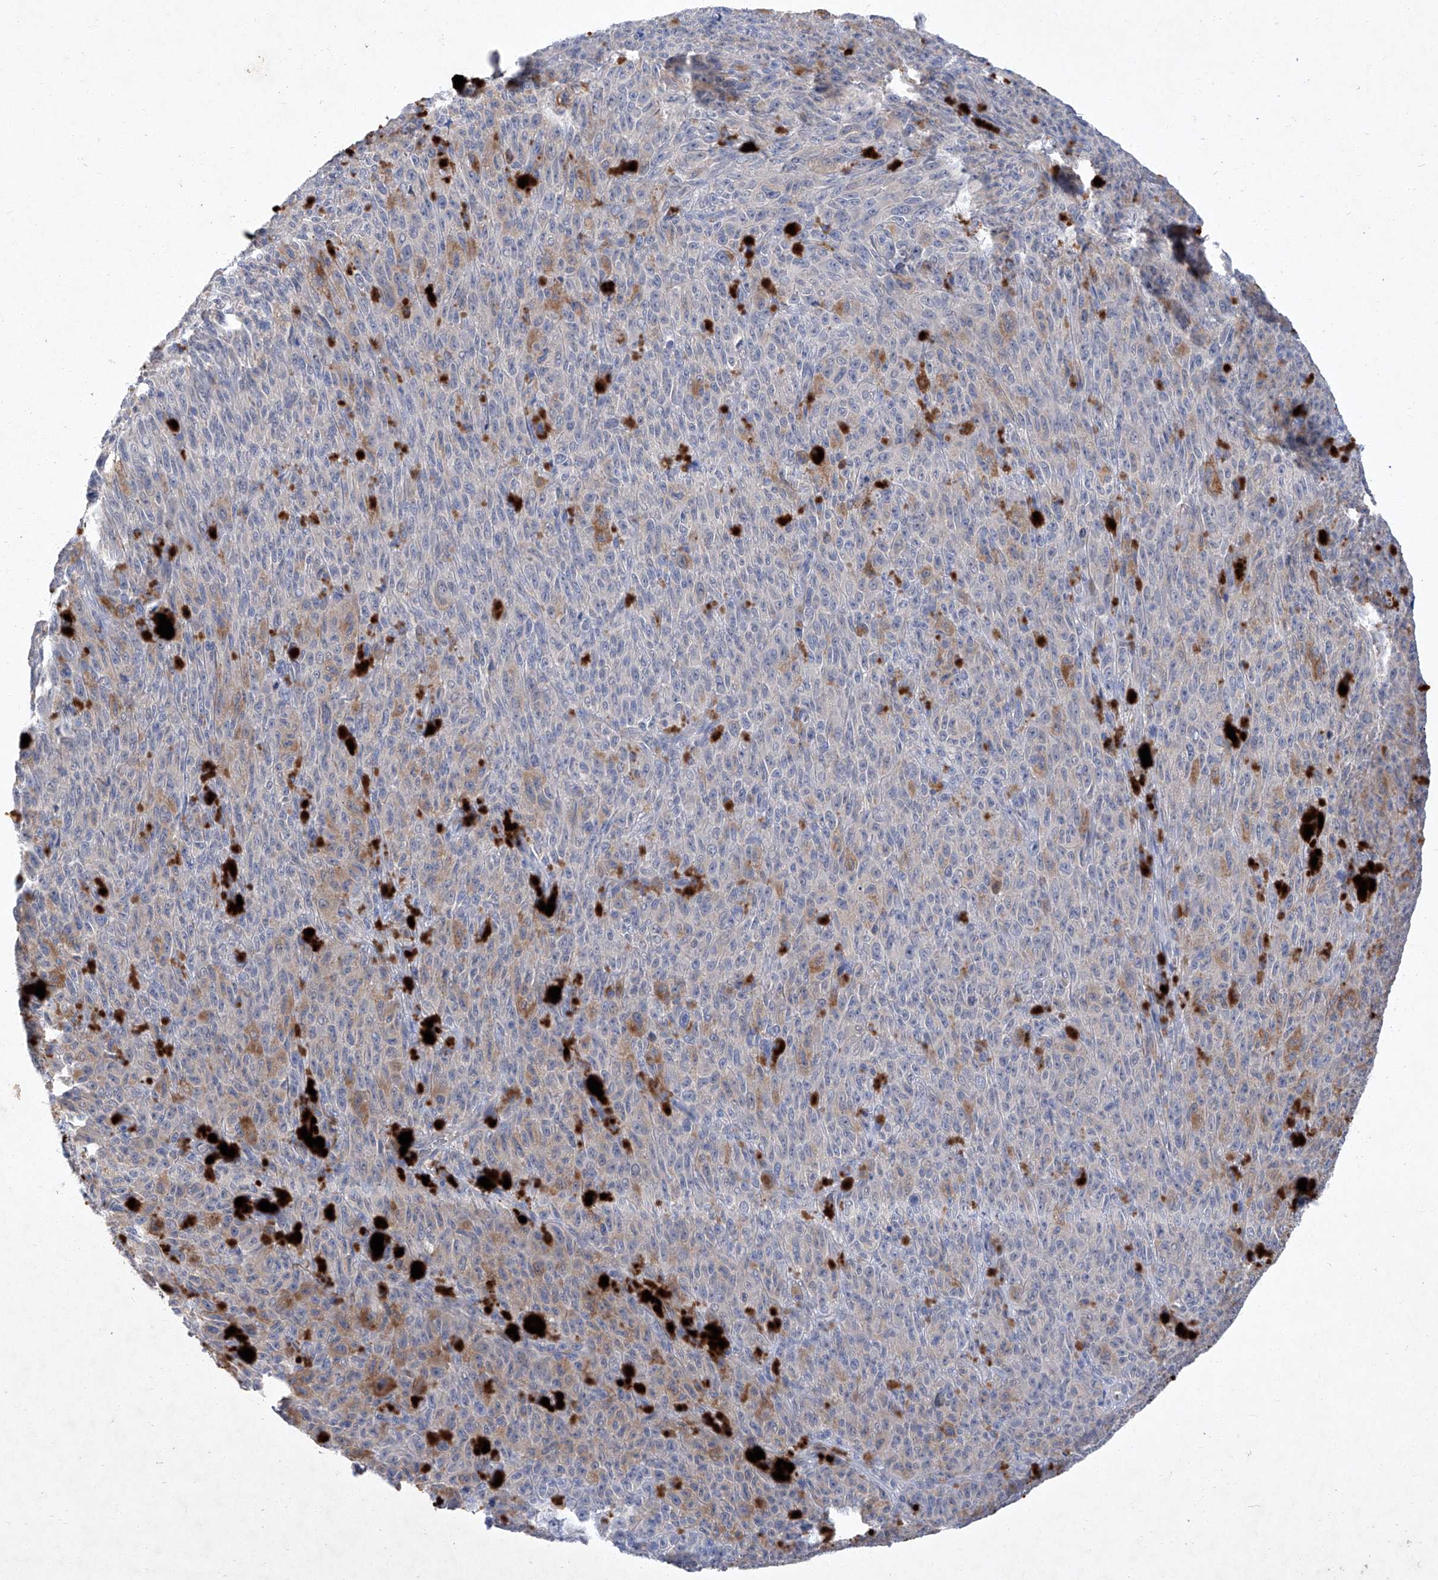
{"staining": {"intensity": "weak", "quantity": "<25%", "location": "cytoplasmic/membranous"}, "tissue": "melanoma", "cell_type": "Tumor cells", "image_type": "cancer", "snomed": [{"axis": "morphology", "description": "Malignant melanoma, NOS"}, {"axis": "topography", "description": "Skin"}], "caption": "Immunohistochemical staining of human melanoma exhibits no significant expression in tumor cells. The staining is performed using DAB brown chromogen with nuclei counter-stained in using hematoxylin.", "gene": "SBK2", "patient": {"sex": "female", "age": 82}}